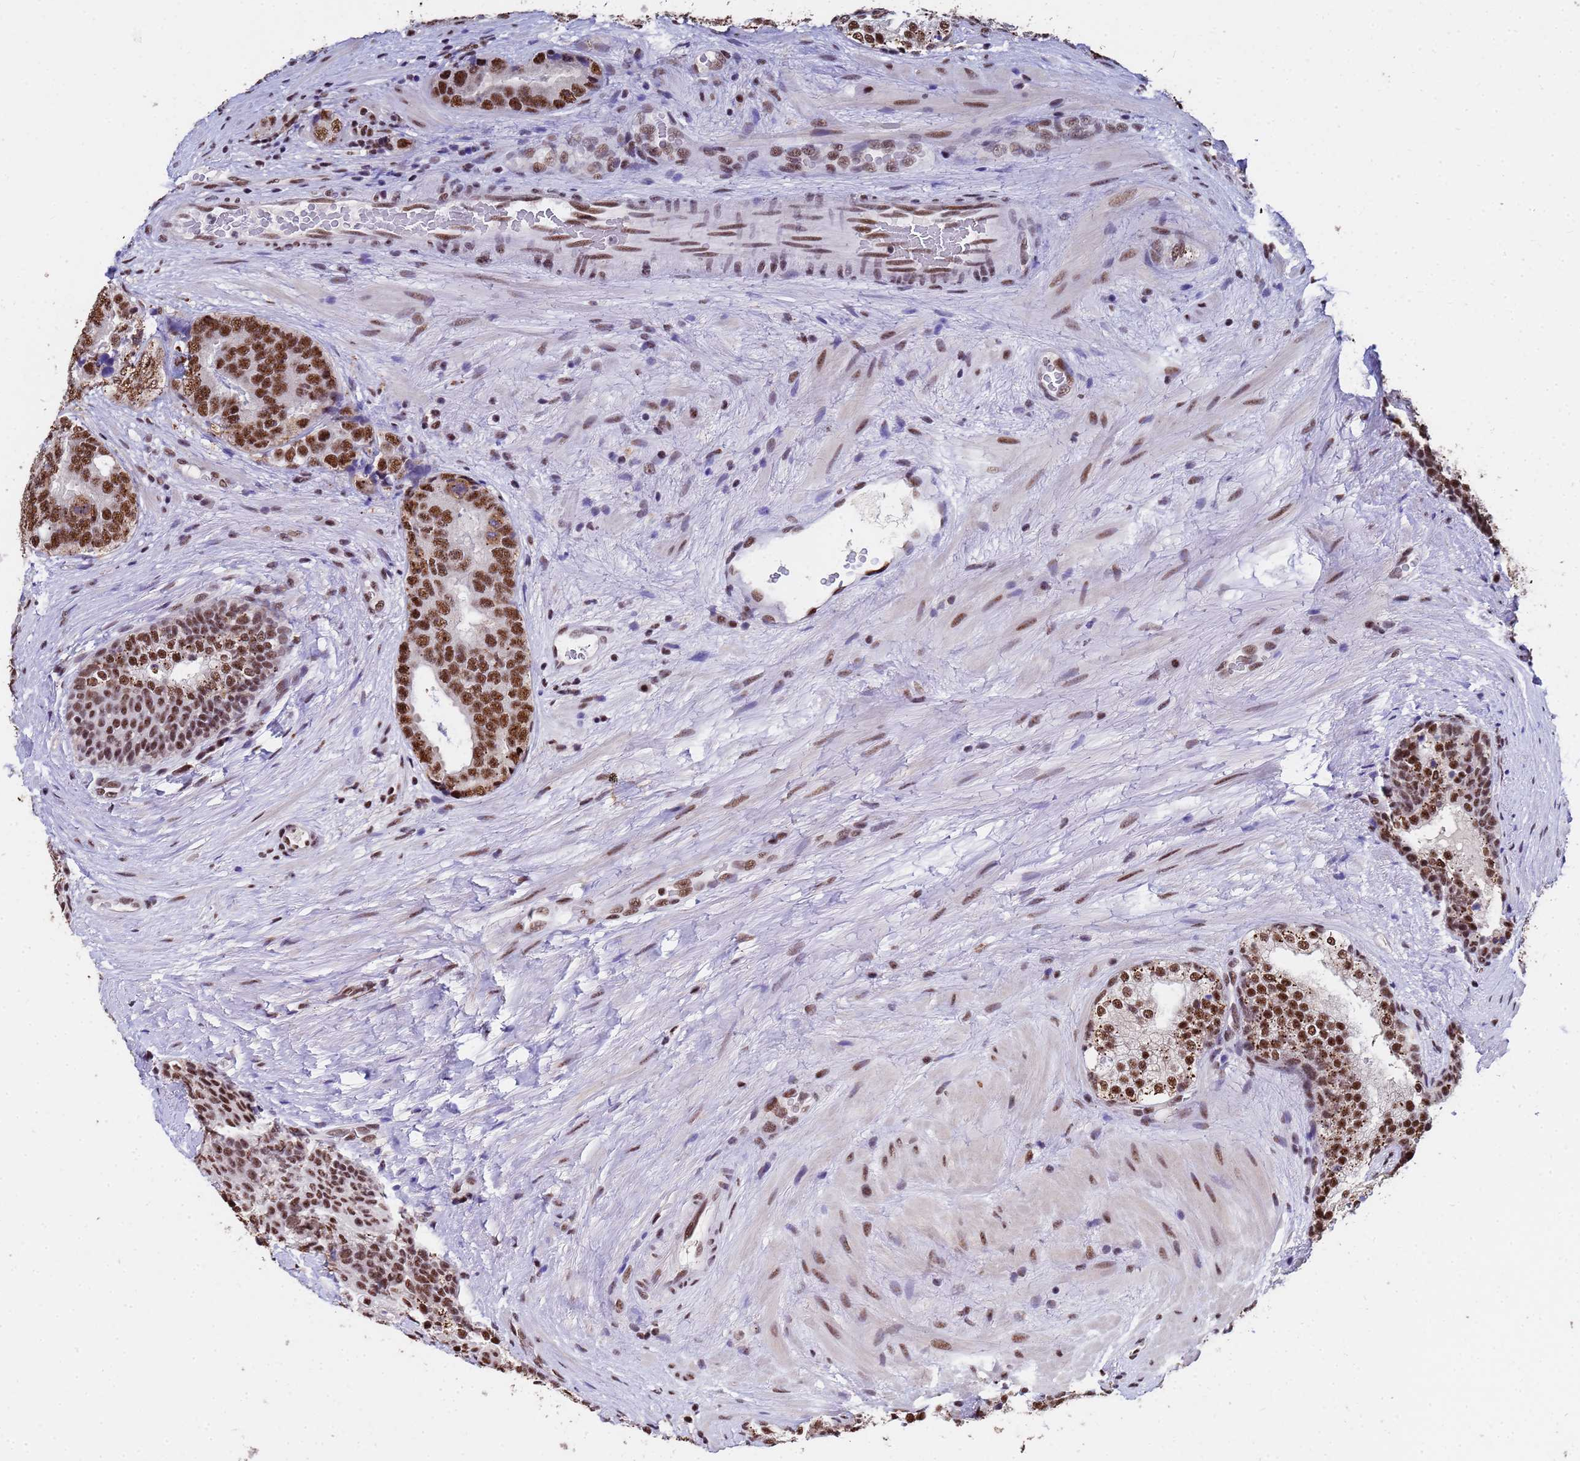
{"staining": {"intensity": "strong", "quantity": ">75%", "location": "nuclear"}, "tissue": "prostate cancer", "cell_type": "Tumor cells", "image_type": "cancer", "snomed": [{"axis": "morphology", "description": "Adenocarcinoma, High grade"}, {"axis": "topography", "description": "Prostate"}], "caption": "Prostate cancer tissue reveals strong nuclear staining in approximately >75% of tumor cells", "gene": "SF3B2", "patient": {"sex": "male", "age": 56}}